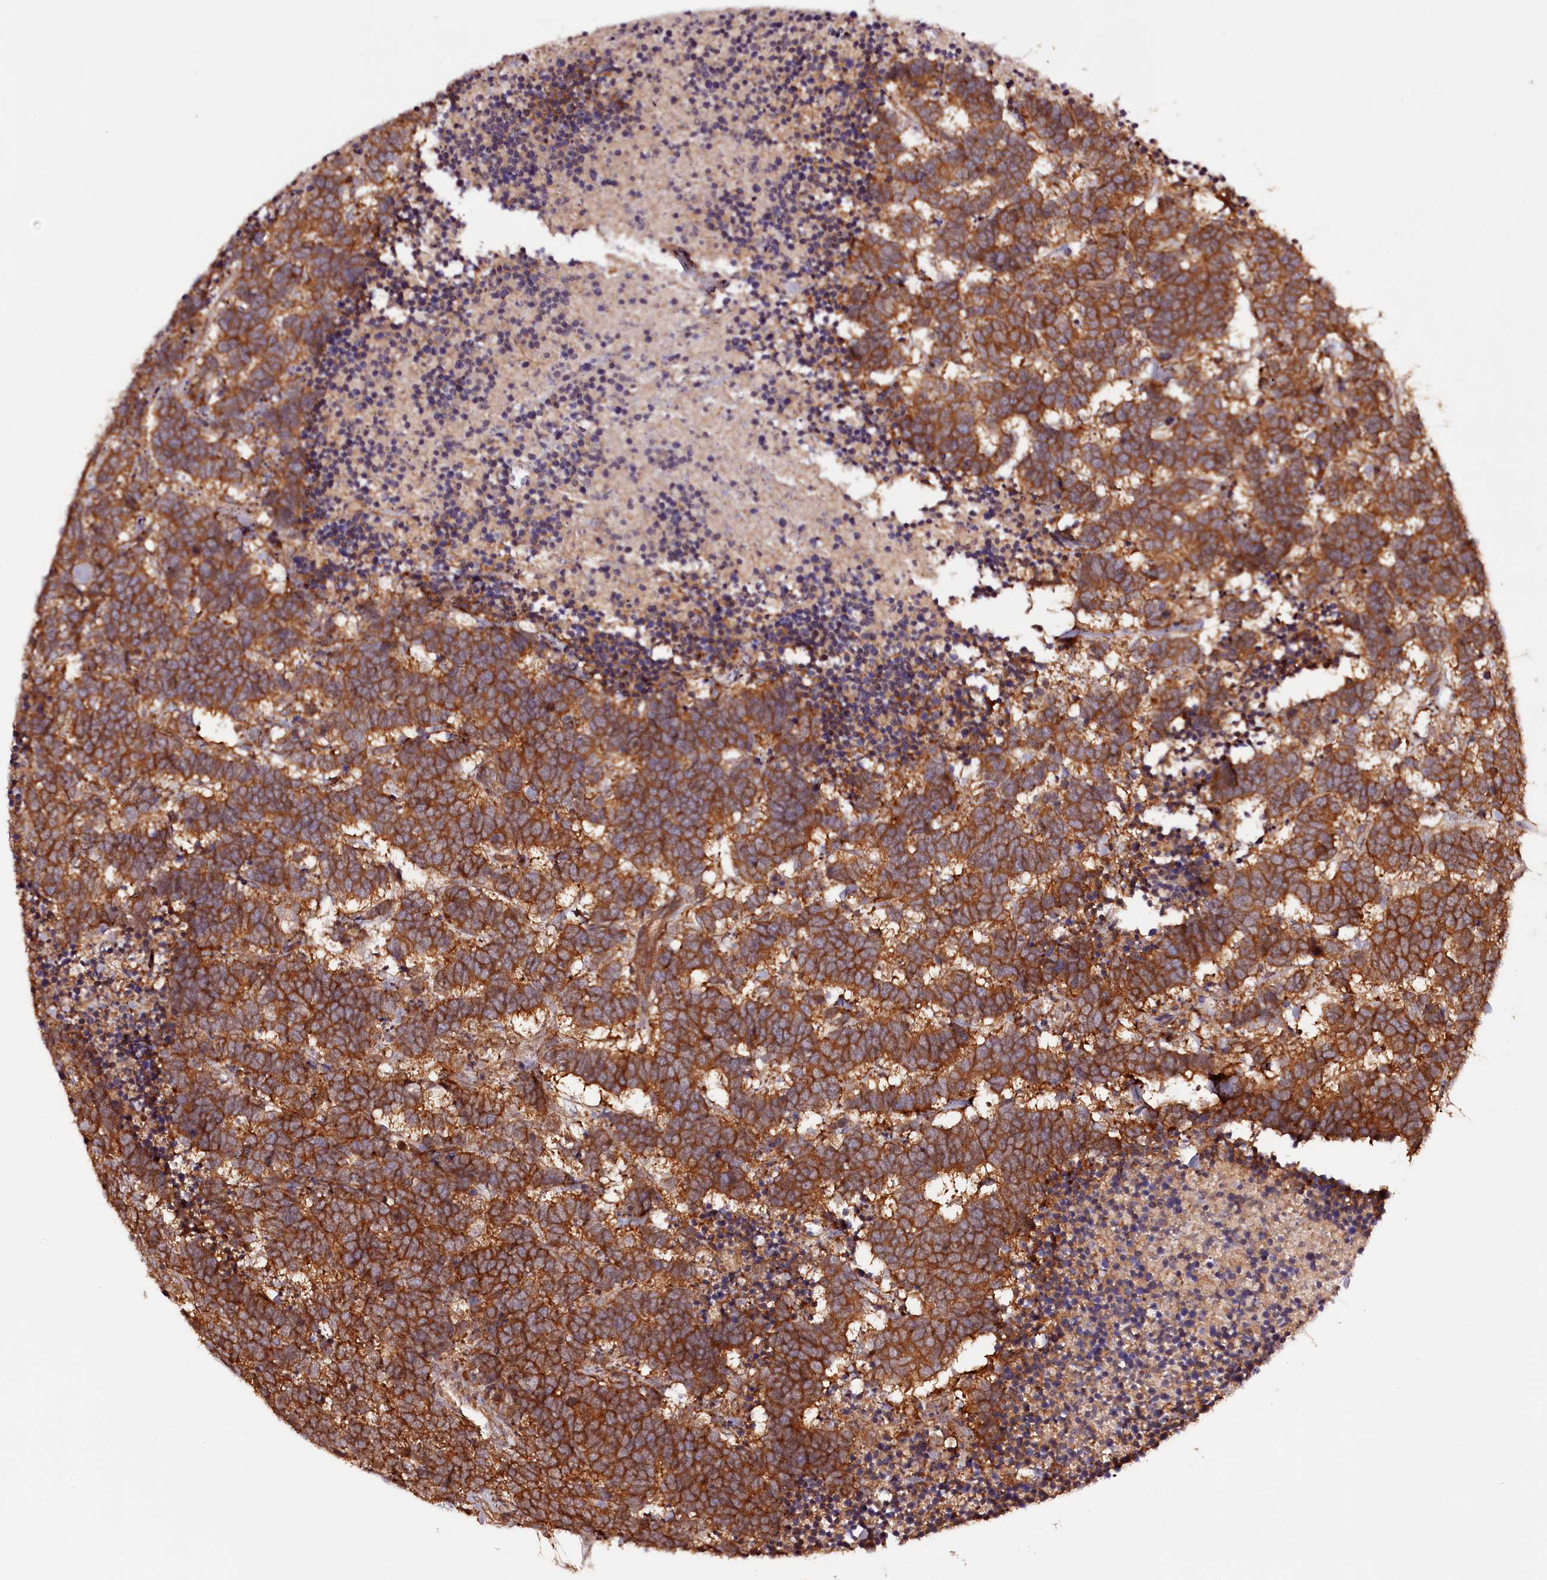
{"staining": {"intensity": "strong", "quantity": ">75%", "location": "cytoplasmic/membranous"}, "tissue": "carcinoid", "cell_type": "Tumor cells", "image_type": "cancer", "snomed": [{"axis": "morphology", "description": "Carcinoma, NOS"}, {"axis": "morphology", "description": "Carcinoid, malignant, NOS"}, {"axis": "topography", "description": "Urinary bladder"}], "caption": "Immunohistochemical staining of human carcinoma reveals high levels of strong cytoplasmic/membranous protein positivity in about >75% of tumor cells.", "gene": "TARS1", "patient": {"sex": "male", "age": 57}}